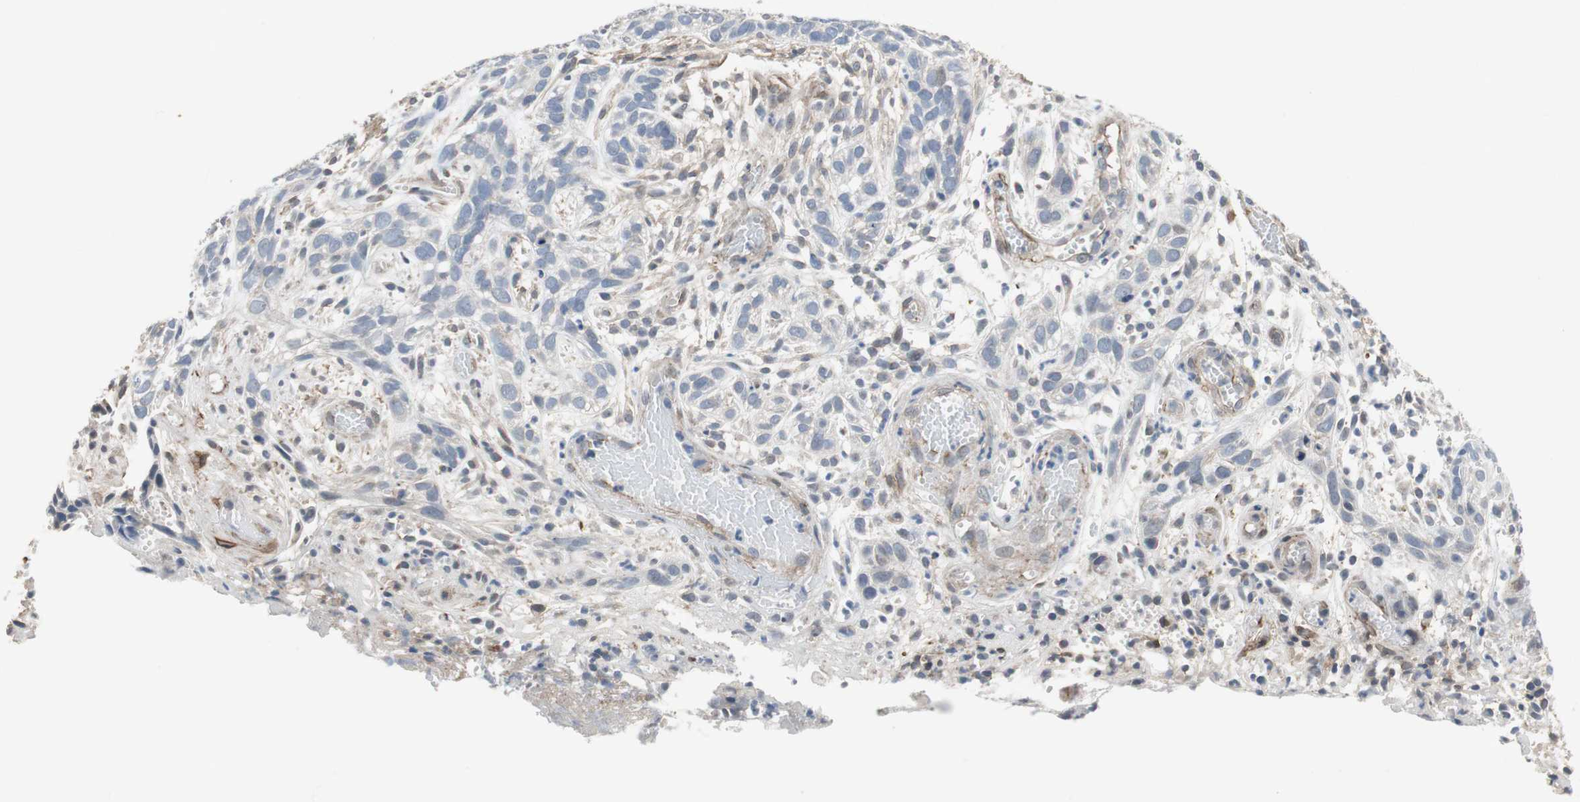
{"staining": {"intensity": "negative", "quantity": "none", "location": "none"}, "tissue": "skin cancer", "cell_type": "Tumor cells", "image_type": "cancer", "snomed": [{"axis": "morphology", "description": "Basal cell carcinoma"}, {"axis": "topography", "description": "Skin"}], "caption": "Tumor cells show no significant protein staining in skin basal cell carcinoma. (DAB IHC with hematoxylin counter stain).", "gene": "GRHL1", "patient": {"sex": "male", "age": 87}}